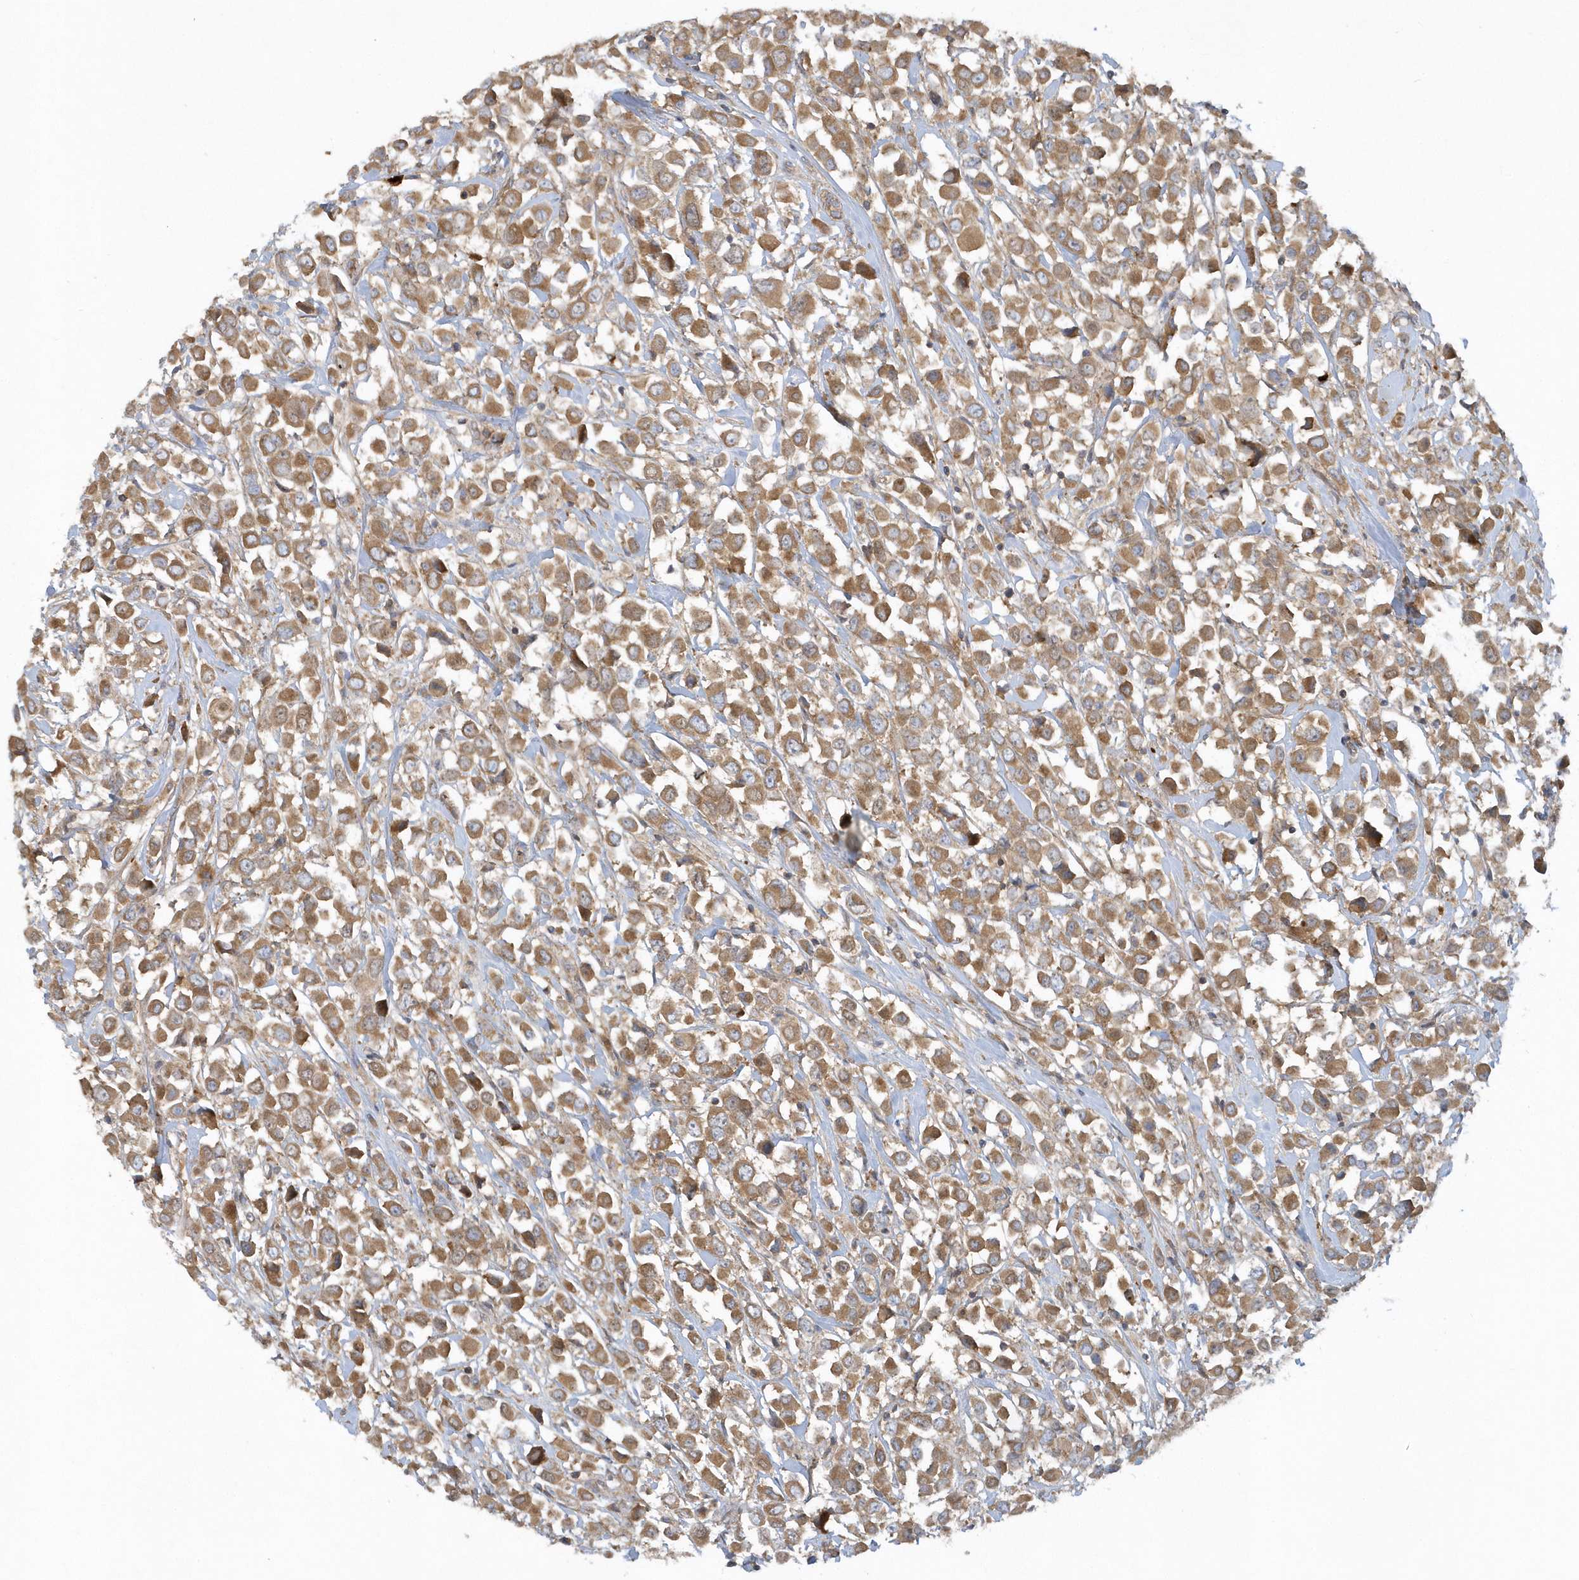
{"staining": {"intensity": "moderate", "quantity": ">75%", "location": "cytoplasmic/membranous"}, "tissue": "breast cancer", "cell_type": "Tumor cells", "image_type": "cancer", "snomed": [{"axis": "morphology", "description": "Duct carcinoma"}, {"axis": "topography", "description": "Breast"}], "caption": "The micrograph exhibits a brown stain indicating the presence of a protein in the cytoplasmic/membranous of tumor cells in breast cancer.", "gene": "CNOT10", "patient": {"sex": "female", "age": 61}}